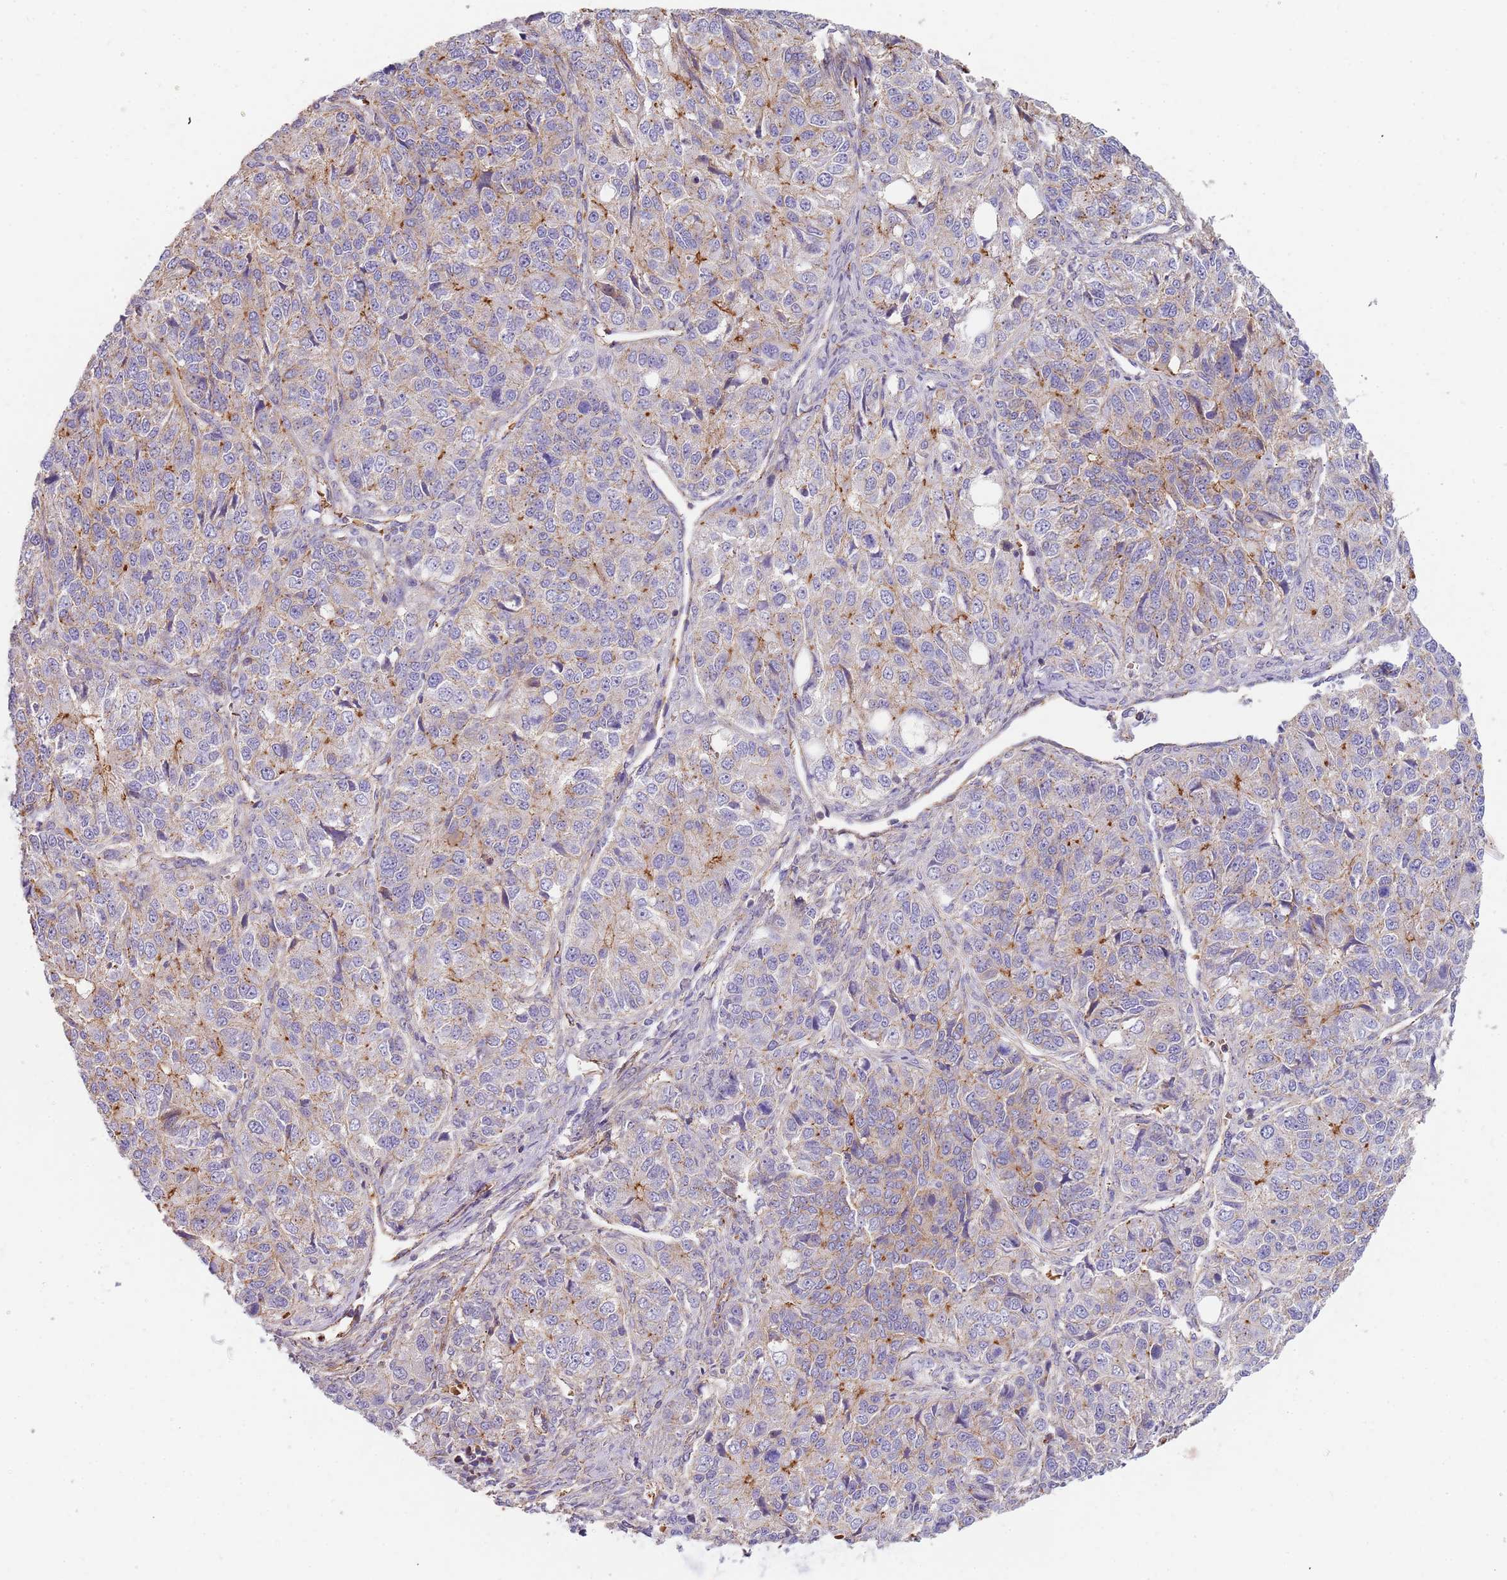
{"staining": {"intensity": "moderate", "quantity": "<25%", "location": "cytoplasmic/membranous"}, "tissue": "ovarian cancer", "cell_type": "Tumor cells", "image_type": "cancer", "snomed": [{"axis": "morphology", "description": "Carcinoma, endometroid"}, {"axis": "topography", "description": "Ovary"}], "caption": "Immunohistochemical staining of human ovarian cancer demonstrates moderate cytoplasmic/membranous protein expression in about <25% of tumor cells.", "gene": "GFRAL", "patient": {"sex": "female", "age": 51}}